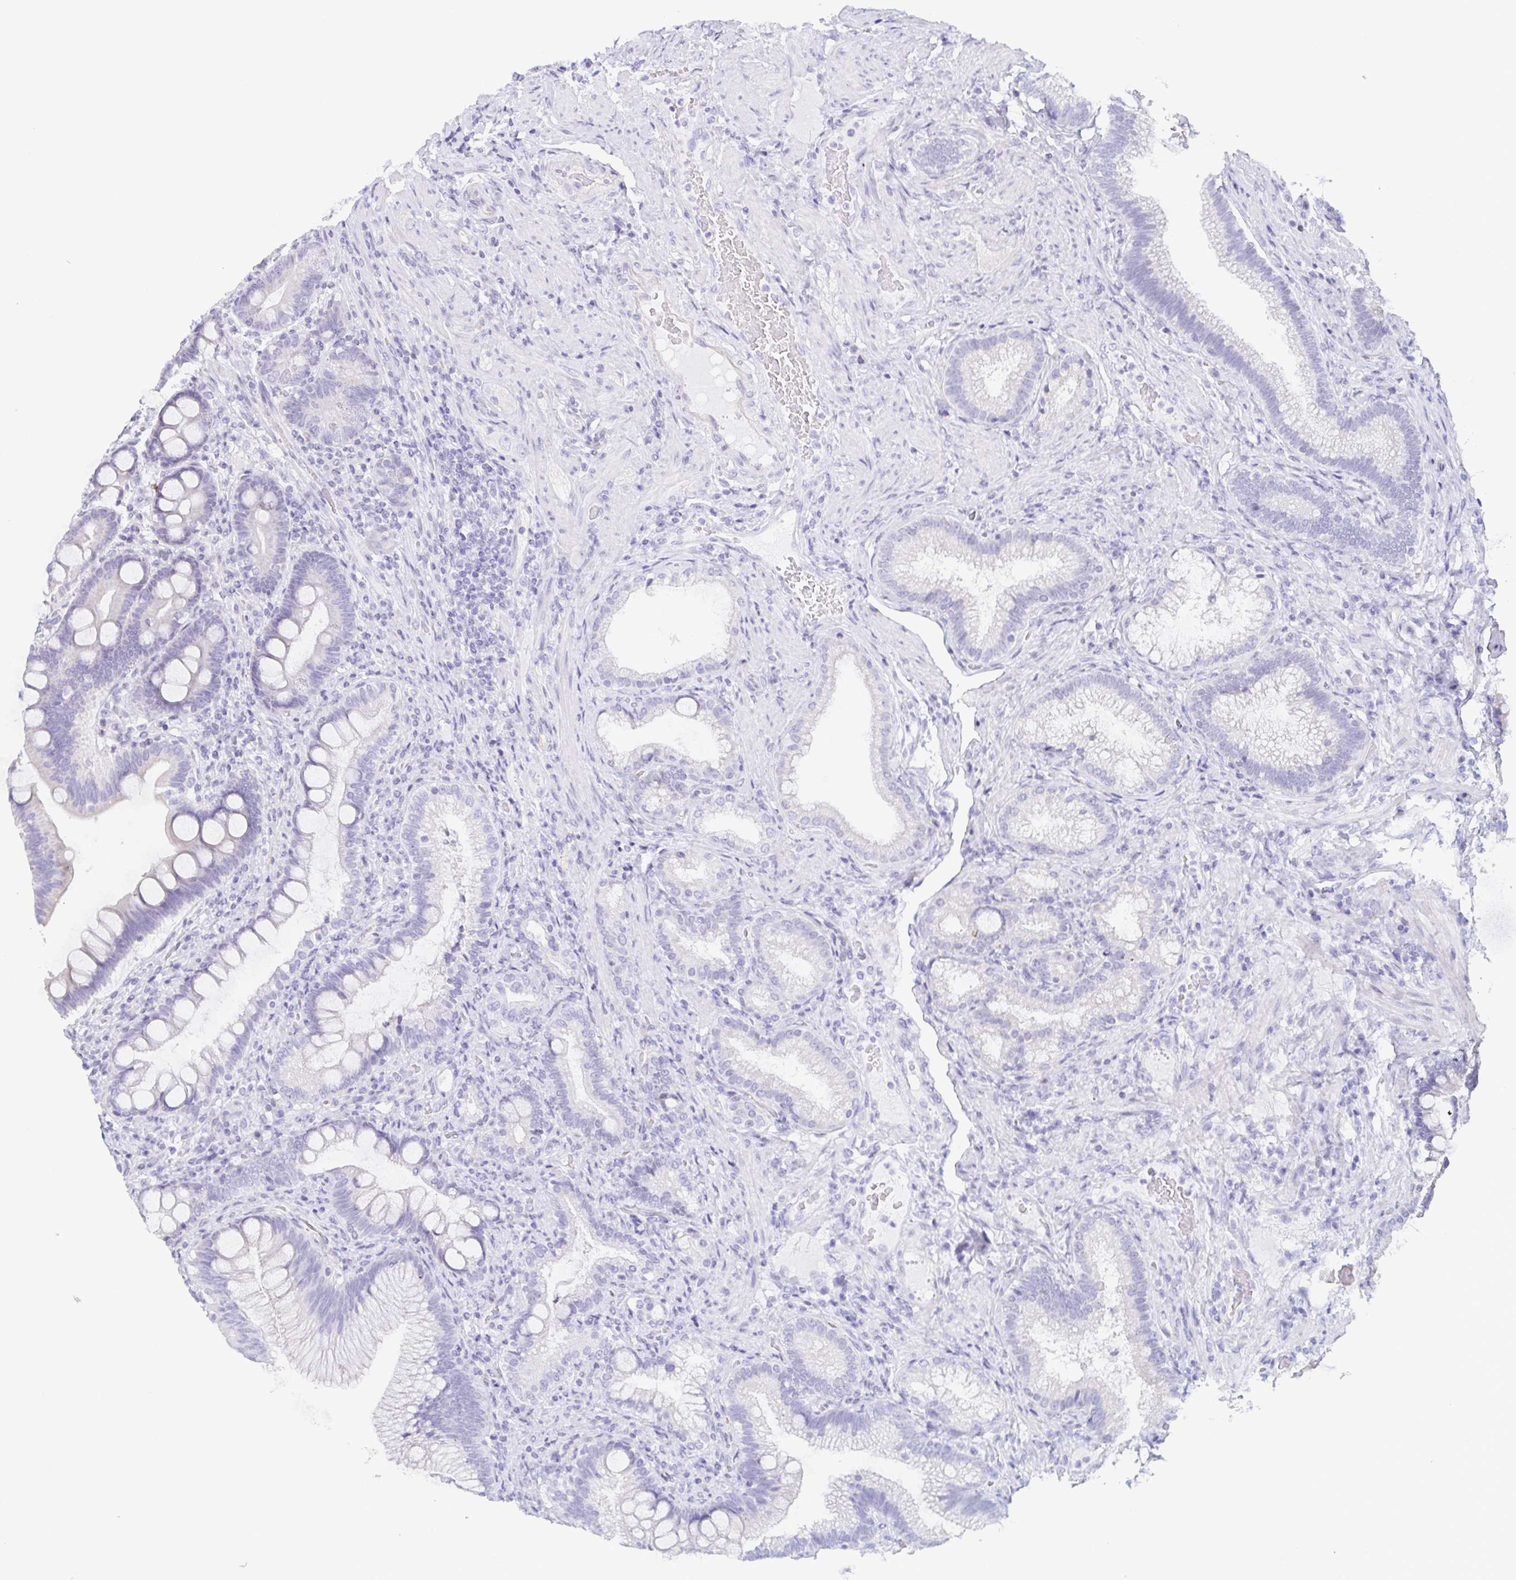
{"staining": {"intensity": "negative", "quantity": "none", "location": "none"}, "tissue": "duodenum", "cell_type": "Glandular cells", "image_type": "normal", "snomed": [{"axis": "morphology", "description": "Normal tissue, NOS"}, {"axis": "topography", "description": "Pancreas"}, {"axis": "topography", "description": "Duodenum"}], "caption": "The immunohistochemistry (IHC) image has no significant expression in glandular cells of duodenum. Nuclei are stained in blue.", "gene": "PRR27", "patient": {"sex": "male", "age": 59}}